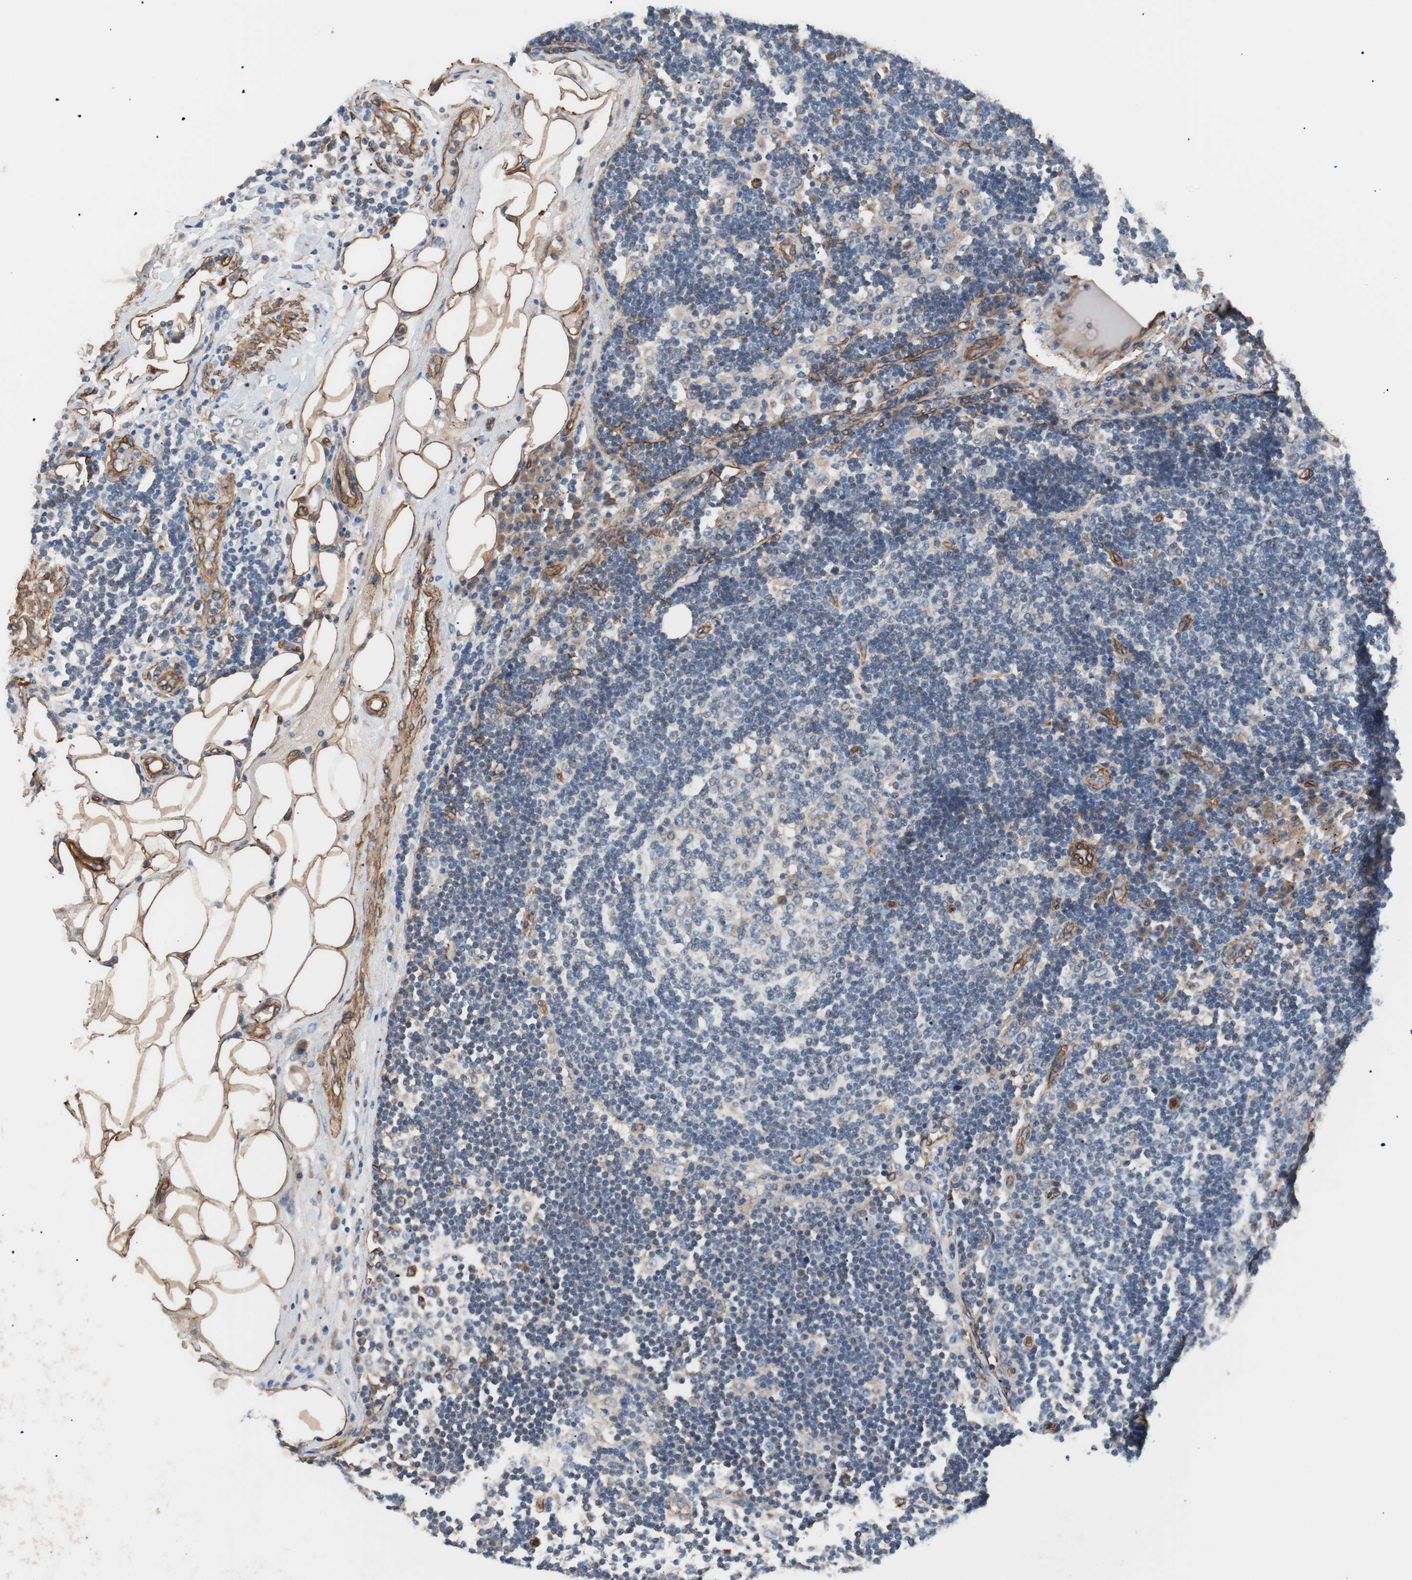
{"staining": {"intensity": "weak", "quantity": "<25%", "location": "cytoplasmic/membranous"}, "tissue": "lymph node", "cell_type": "Germinal center cells", "image_type": "normal", "snomed": [{"axis": "morphology", "description": "Normal tissue, NOS"}, {"axis": "morphology", "description": "Squamous cell carcinoma, metastatic, NOS"}, {"axis": "topography", "description": "Lymph node"}], "caption": "Germinal center cells are negative for protein expression in unremarkable human lymph node. The staining is performed using DAB (3,3'-diaminobenzidine) brown chromogen with nuclei counter-stained in using hematoxylin.", "gene": "SPINT1", "patient": {"sex": "female", "age": 53}}